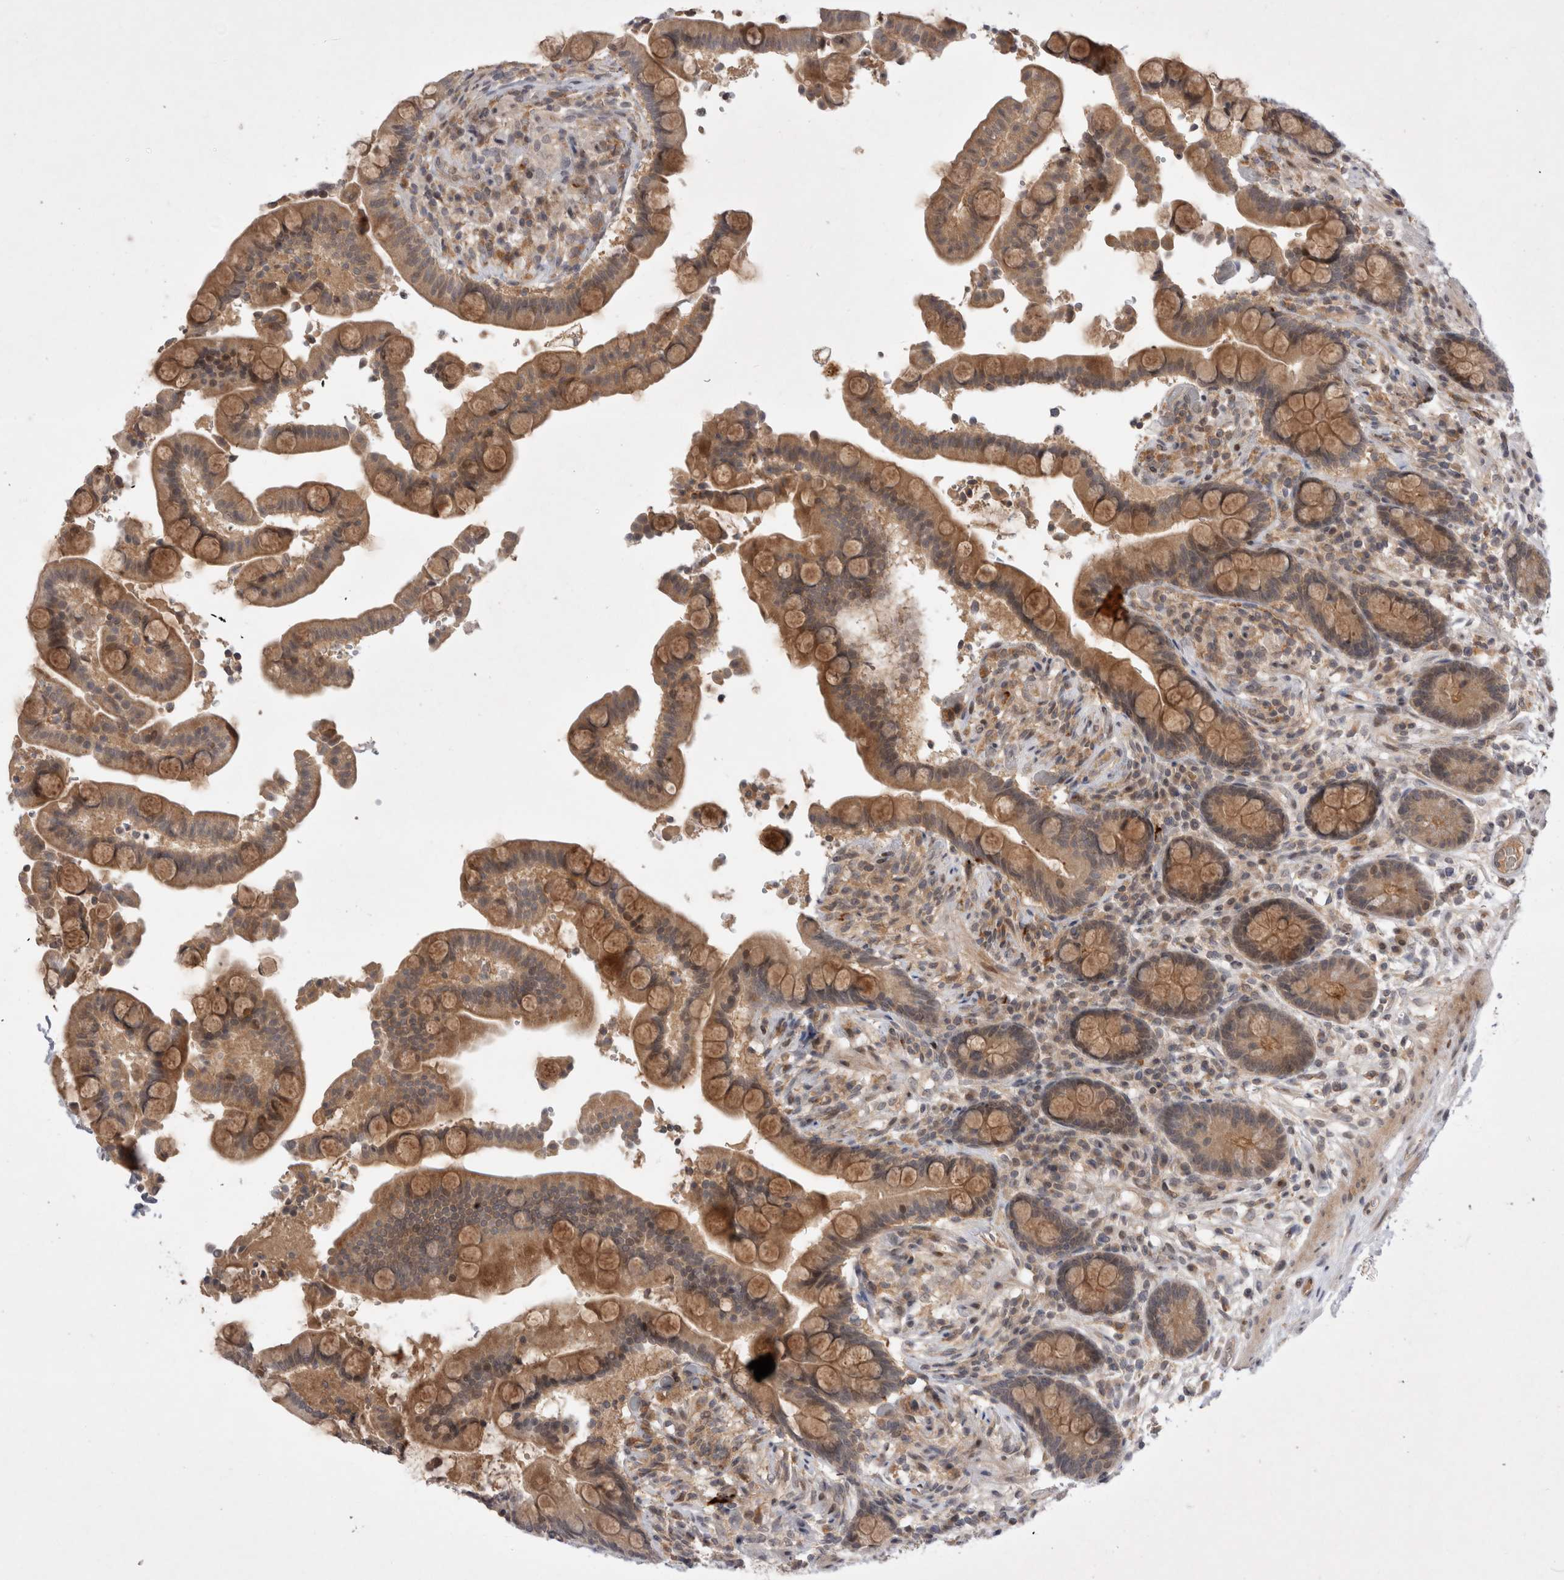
{"staining": {"intensity": "weak", "quantity": ">75%", "location": "cytoplasmic/membranous"}, "tissue": "colon", "cell_type": "Endothelial cells", "image_type": "normal", "snomed": [{"axis": "morphology", "description": "Normal tissue, NOS"}, {"axis": "topography", "description": "Colon"}], "caption": "Immunohistochemistry micrograph of unremarkable colon: colon stained using immunohistochemistry (IHC) demonstrates low levels of weak protein expression localized specifically in the cytoplasmic/membranous of endothelial cells, appearing as a cytoplasmic/membranous brown color.", "gene": "PLEKHM1", "patient": {"sex": "male", "age": 73}}